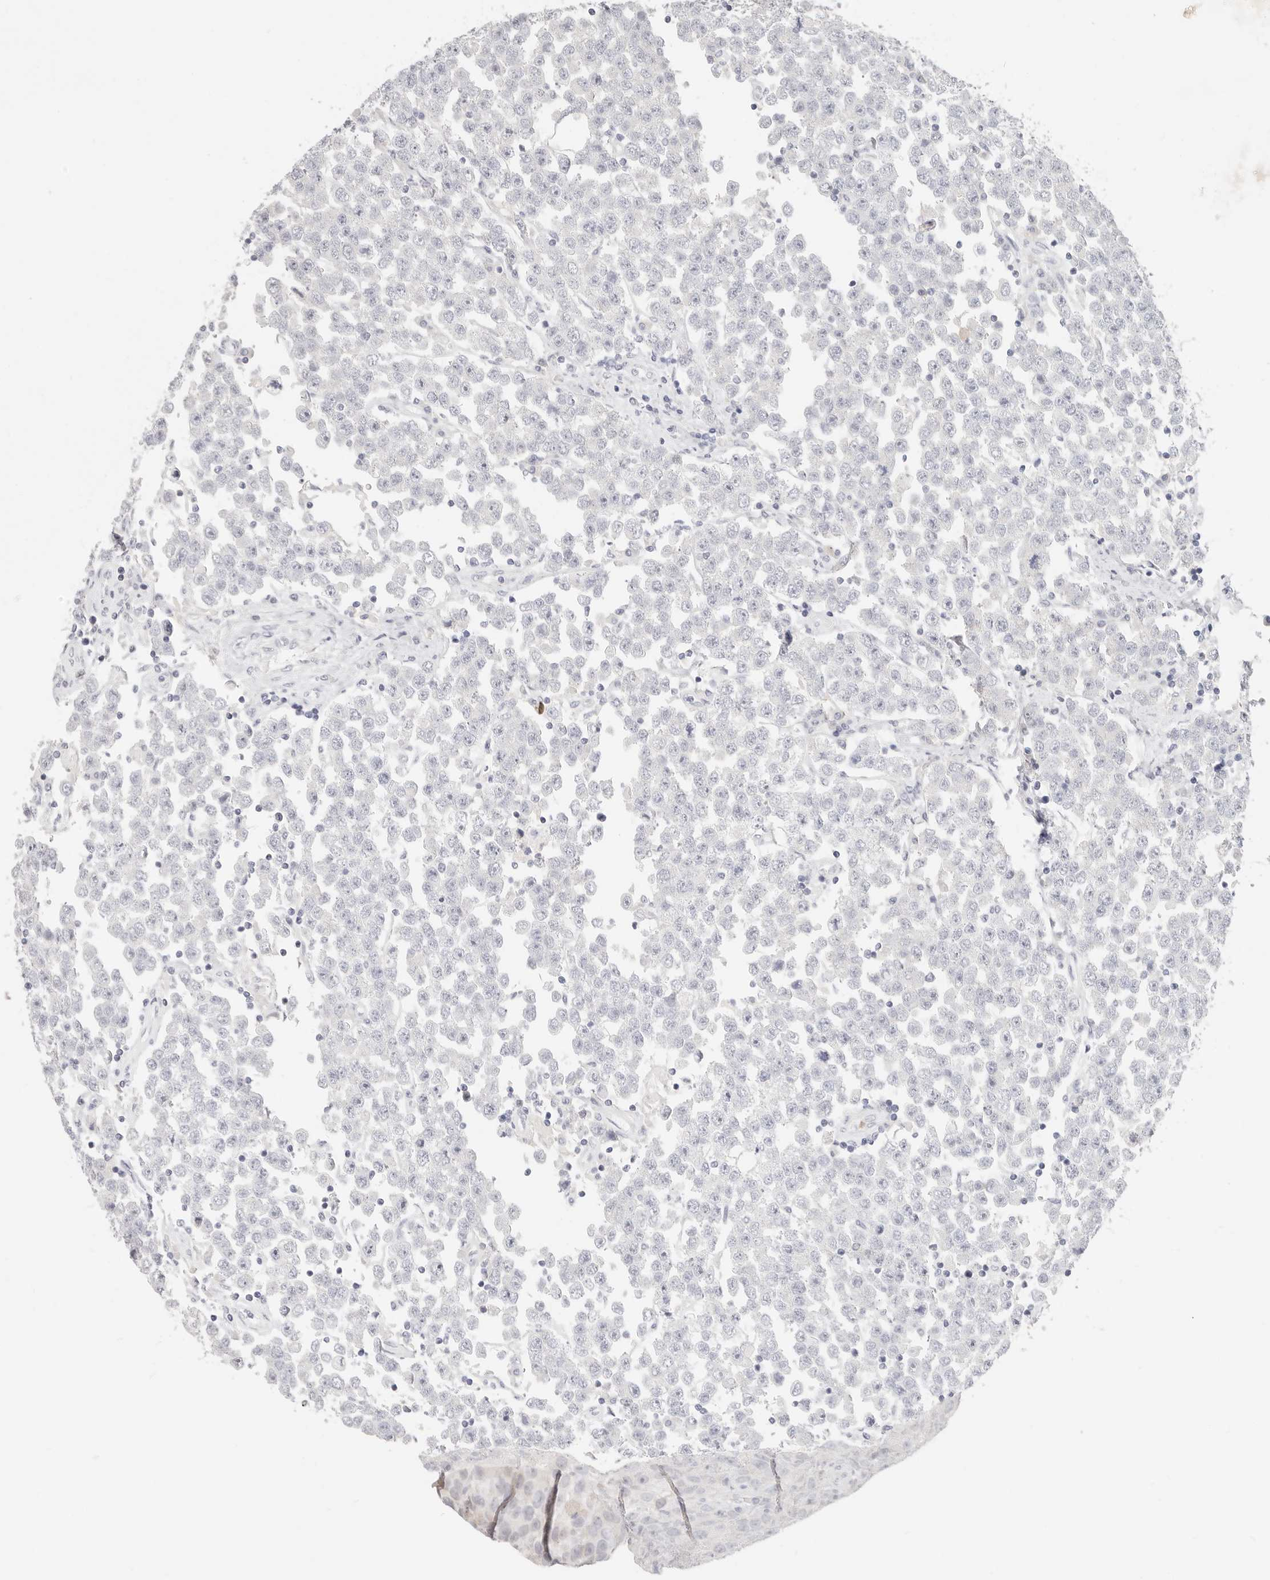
{"staining": {"intensity": "negative", "quantity": "none", "location": "none"}, "tissue": "testis cancer", "cell_type": "Tumor cells", "image_type": "cancer", "snomed": [{"axis": "morphology", "description": "Seminoma, NOS"}, {"axis": "topography", "description": "Testis"}], "caption": "Immunohistochemistry (IHC) photomicrograph of seminoma (testis) stained for a protein (brown), which demonstrates no staining in tumor cells.", "gene": "ASCL1", "patient": {"sex": "male", "age": 28}}